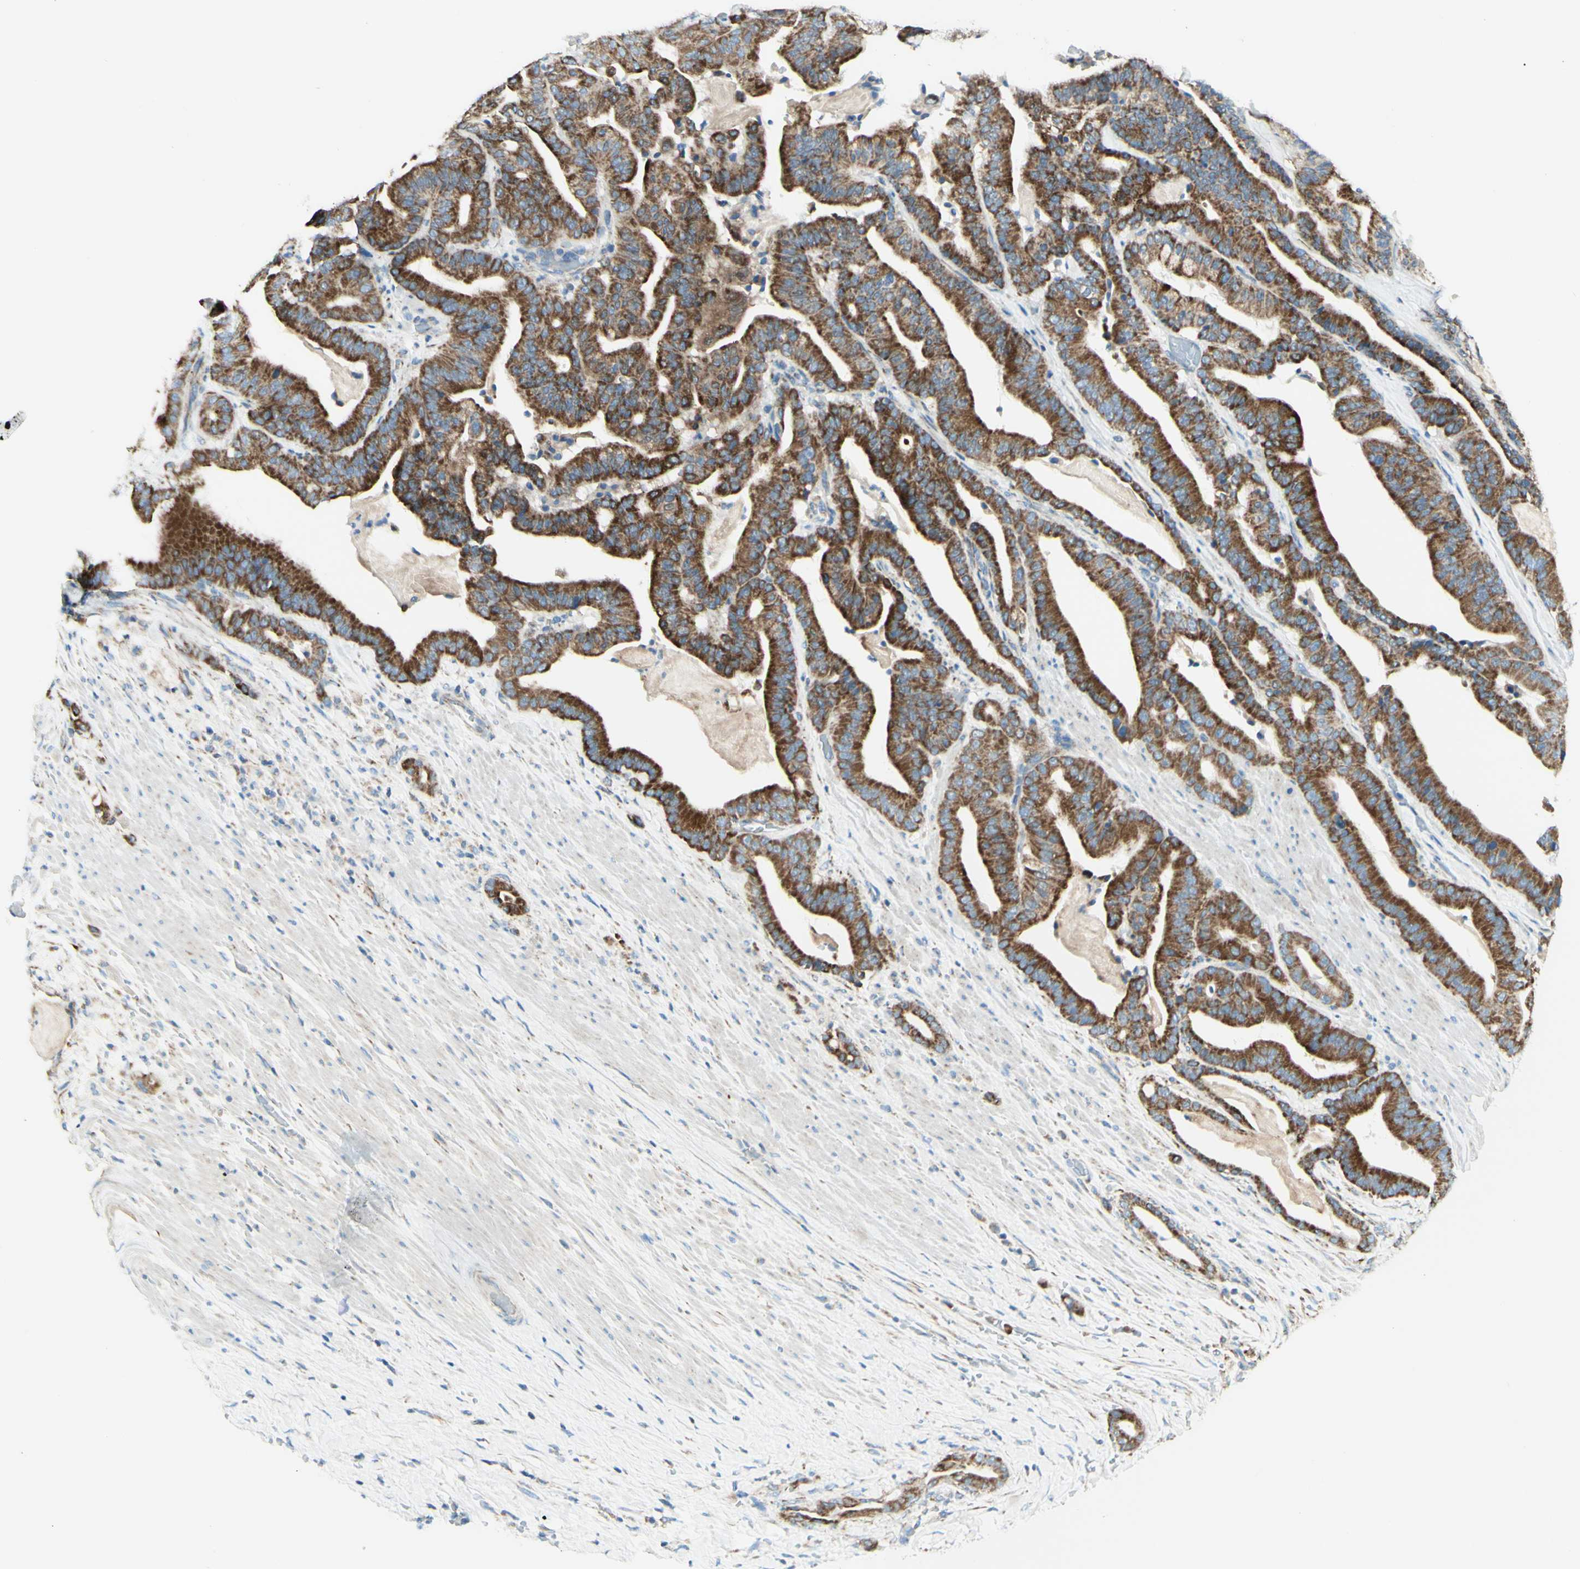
{"staining": {"intensity": "strong", "quantity": ">75%", "location": "cytoplasmic/membranous"}, "tissue": "pancreatic cancer", "cell_type": "Tumor cells", "image_type": "cancer", "snomed": [{"axis": "morphology", "description": "Adenocarcinoma, NOS"}, {"axis": "topography", "description": "Pancreas"}], "caption": "Pancreatic cancer tissue exhibits strong cytoplasmic/membranous positivity in approximately >75% of tumor cells", "gene": "ARMC10", "patient": {"sex": "male", "age": 63}}